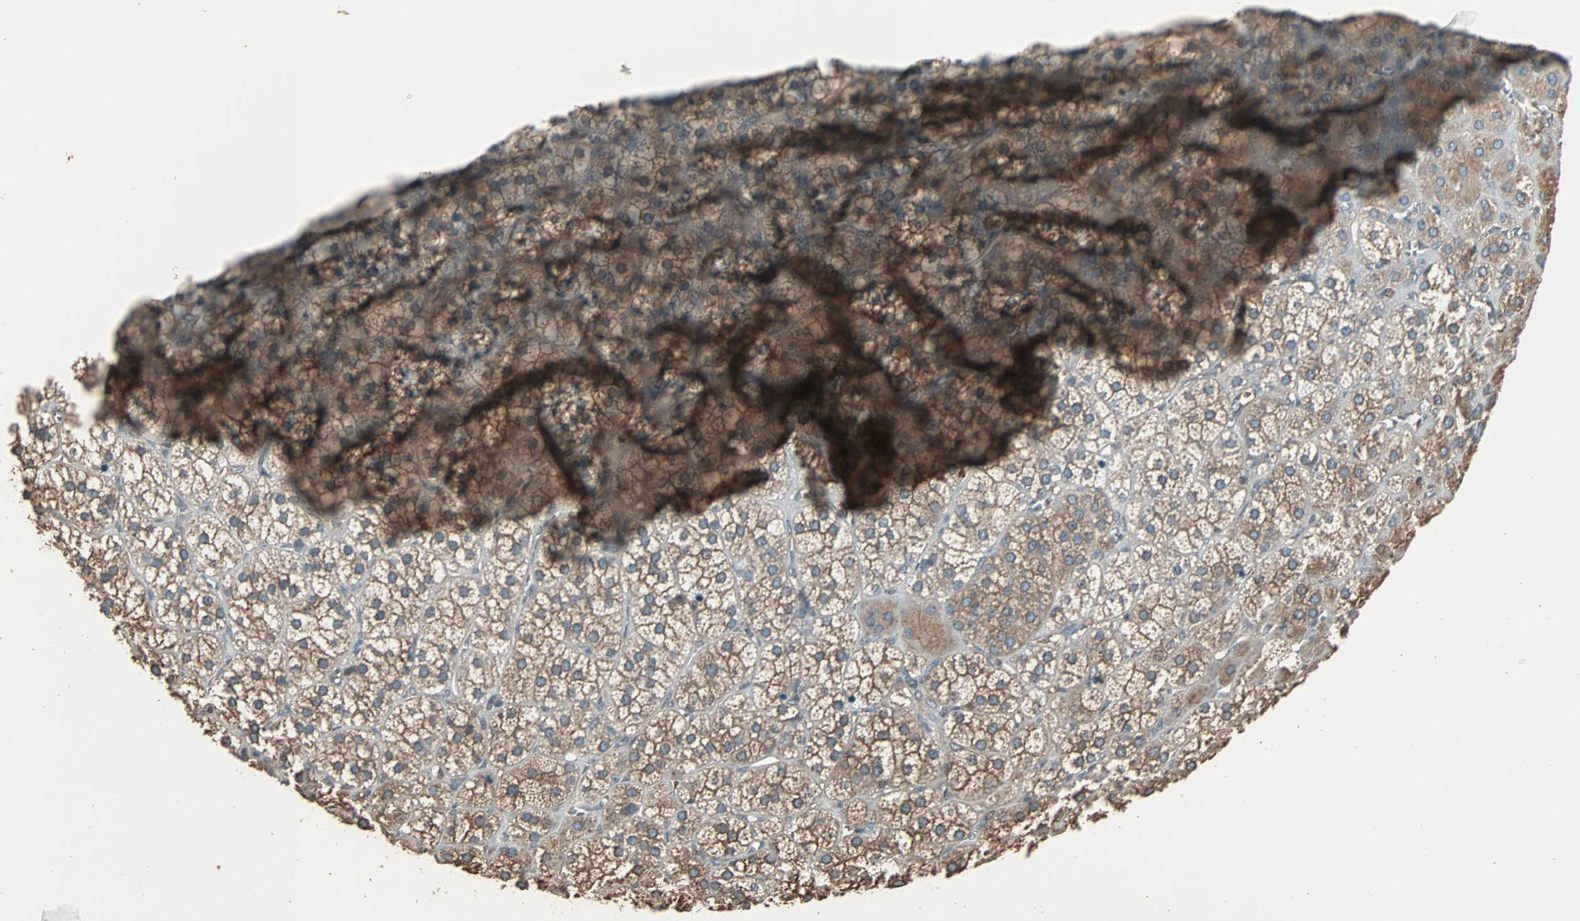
{"staining": {"intensity": "moderate", "quantity": ">75%", "location": "cytoplasmic/membranous"}, "tissue": "adrenal gland", "cell_type": "Glandular cells", "image_type": "normal", "snomed": [{"axis": "morphology", "description": "Normal tissue, NOS"}, {"axis": "topography", "description": "Adrenal gland"}], "caption": "Immunohistochemistry (IHC) histopathology image of benign adrenal gland: human adrenal gland stained using IHC reveals medium levels of moderate protein expression localized specifically in the cytoplasmic/membranous of glandular cells, appearing as a cytoplasmic/membranous brown color.", "gene": "PRDX1", "patient": {"sex": "female", "age": 71}}